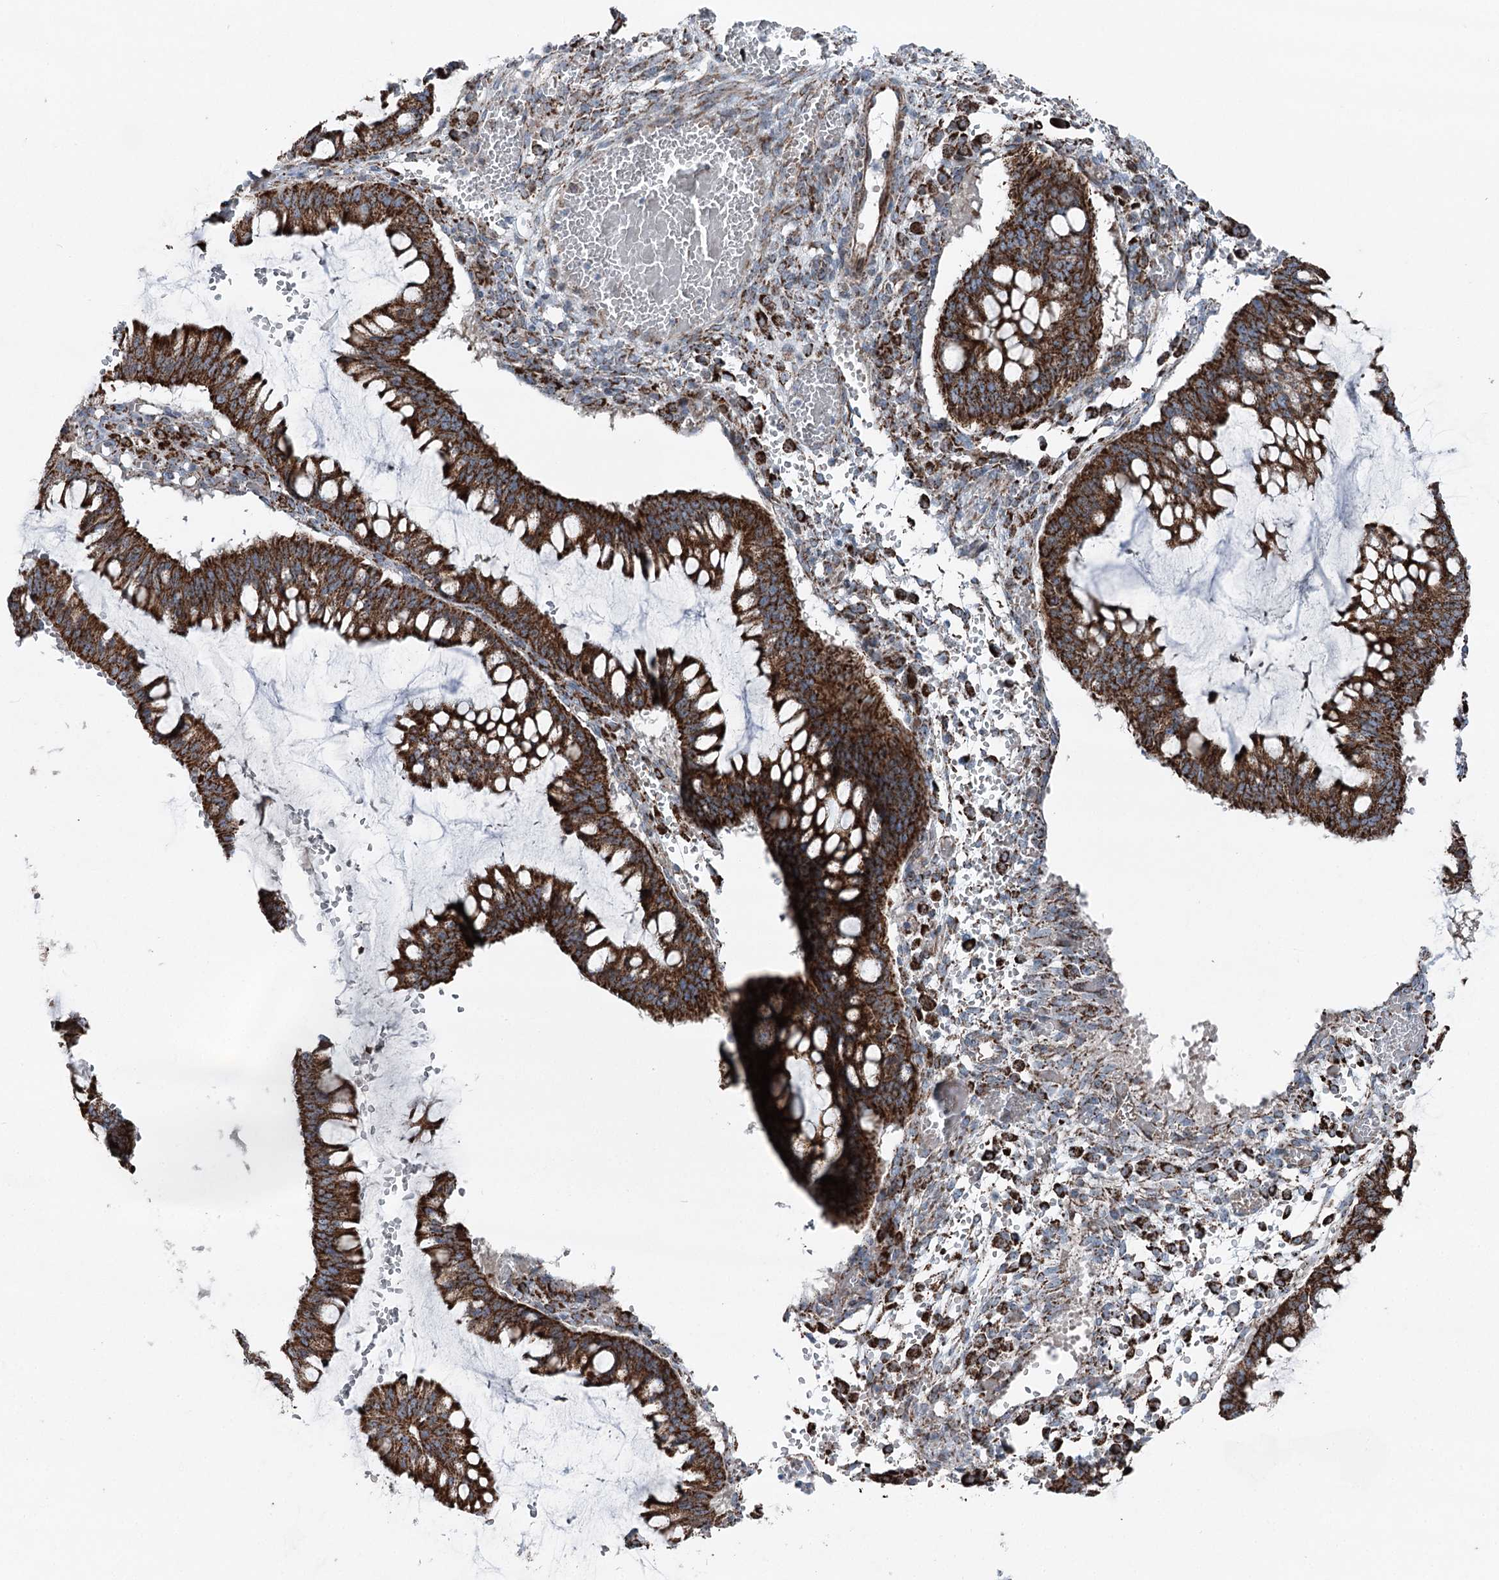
{"staining": {"intensity": "strong", "quantity": ">75%", "location": "cytoplasmic/membranous"}, "tissue": "ovarian cancer", "cell_type": "Tumor cells", "image_type": "cancer", "snomed": [{"axis": "morphology", "description": "Cystadenocarcinoma, mucinous, NOS"}, {"axis": "topography", "description": "Ovary"}], "caption": "Protein analysis of ovarian cancer tissue displays strong cytoplasmic/membranous staining in approximately >75% of tumor cells. Immunohistochemistry (ihc) stains the protein of interest in brown and the nuclei are stained blue.", "gene": "UCN3", "patient": {"sex": "female", "age": 73}}